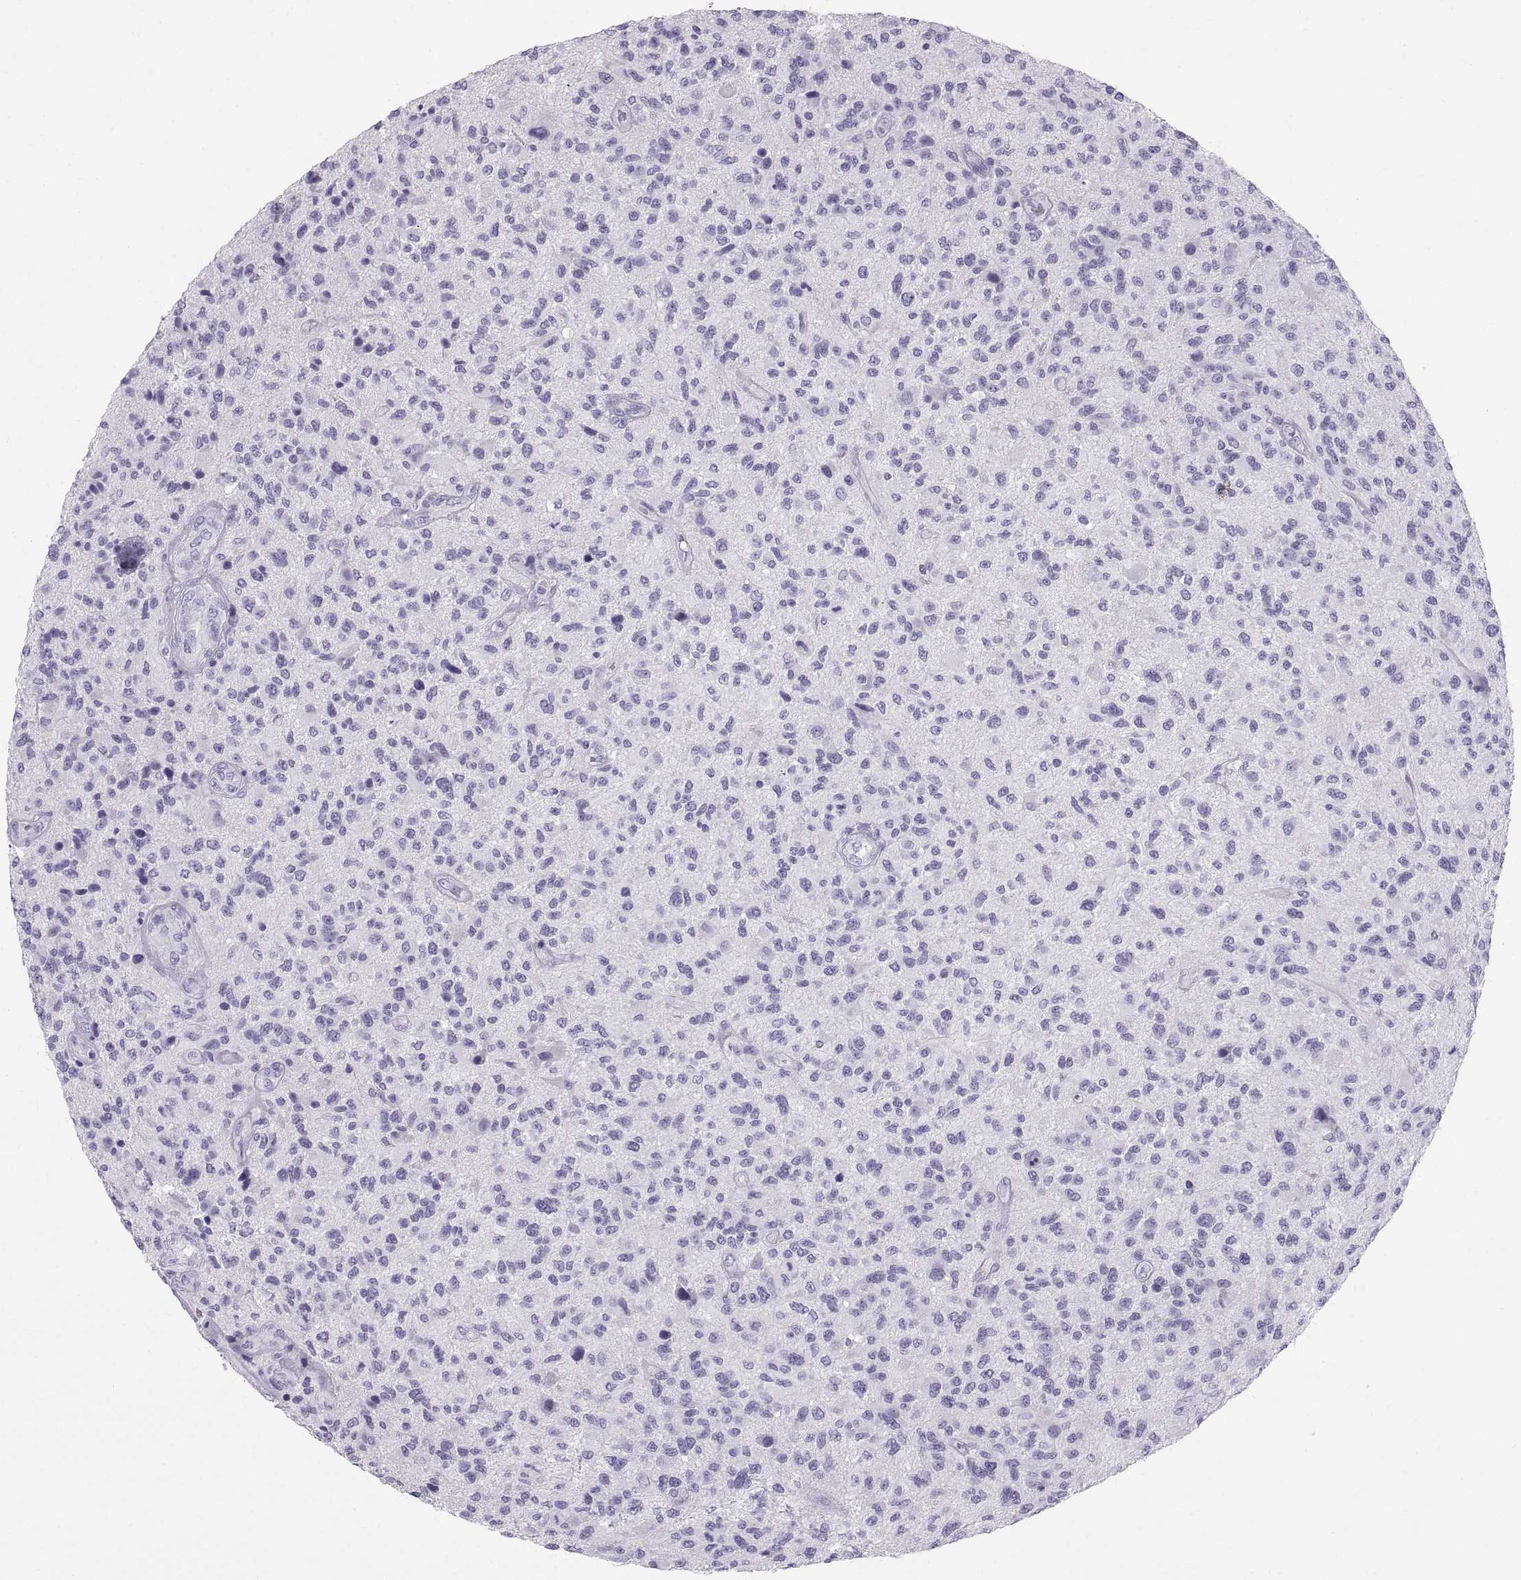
{"staining": {"intensity": "negative", "quantity": "none", "location": "none"}, "tissue": "glioma", "cell_type": "Tumor cells", "image_type": "cancer", "snomed": [{"axis": "morphology", "description": "Glioma, malignant, High grade"}, {"axis": "topography", "description": "Brain"}], "caption": "High power microscopy image of an immunohistochemistry (IHC) histopathology image of glioma, revealing no significant staining in tumor cells.", "gene": "SLC22A6", "patient": {"sex": "male", "age": 47}}